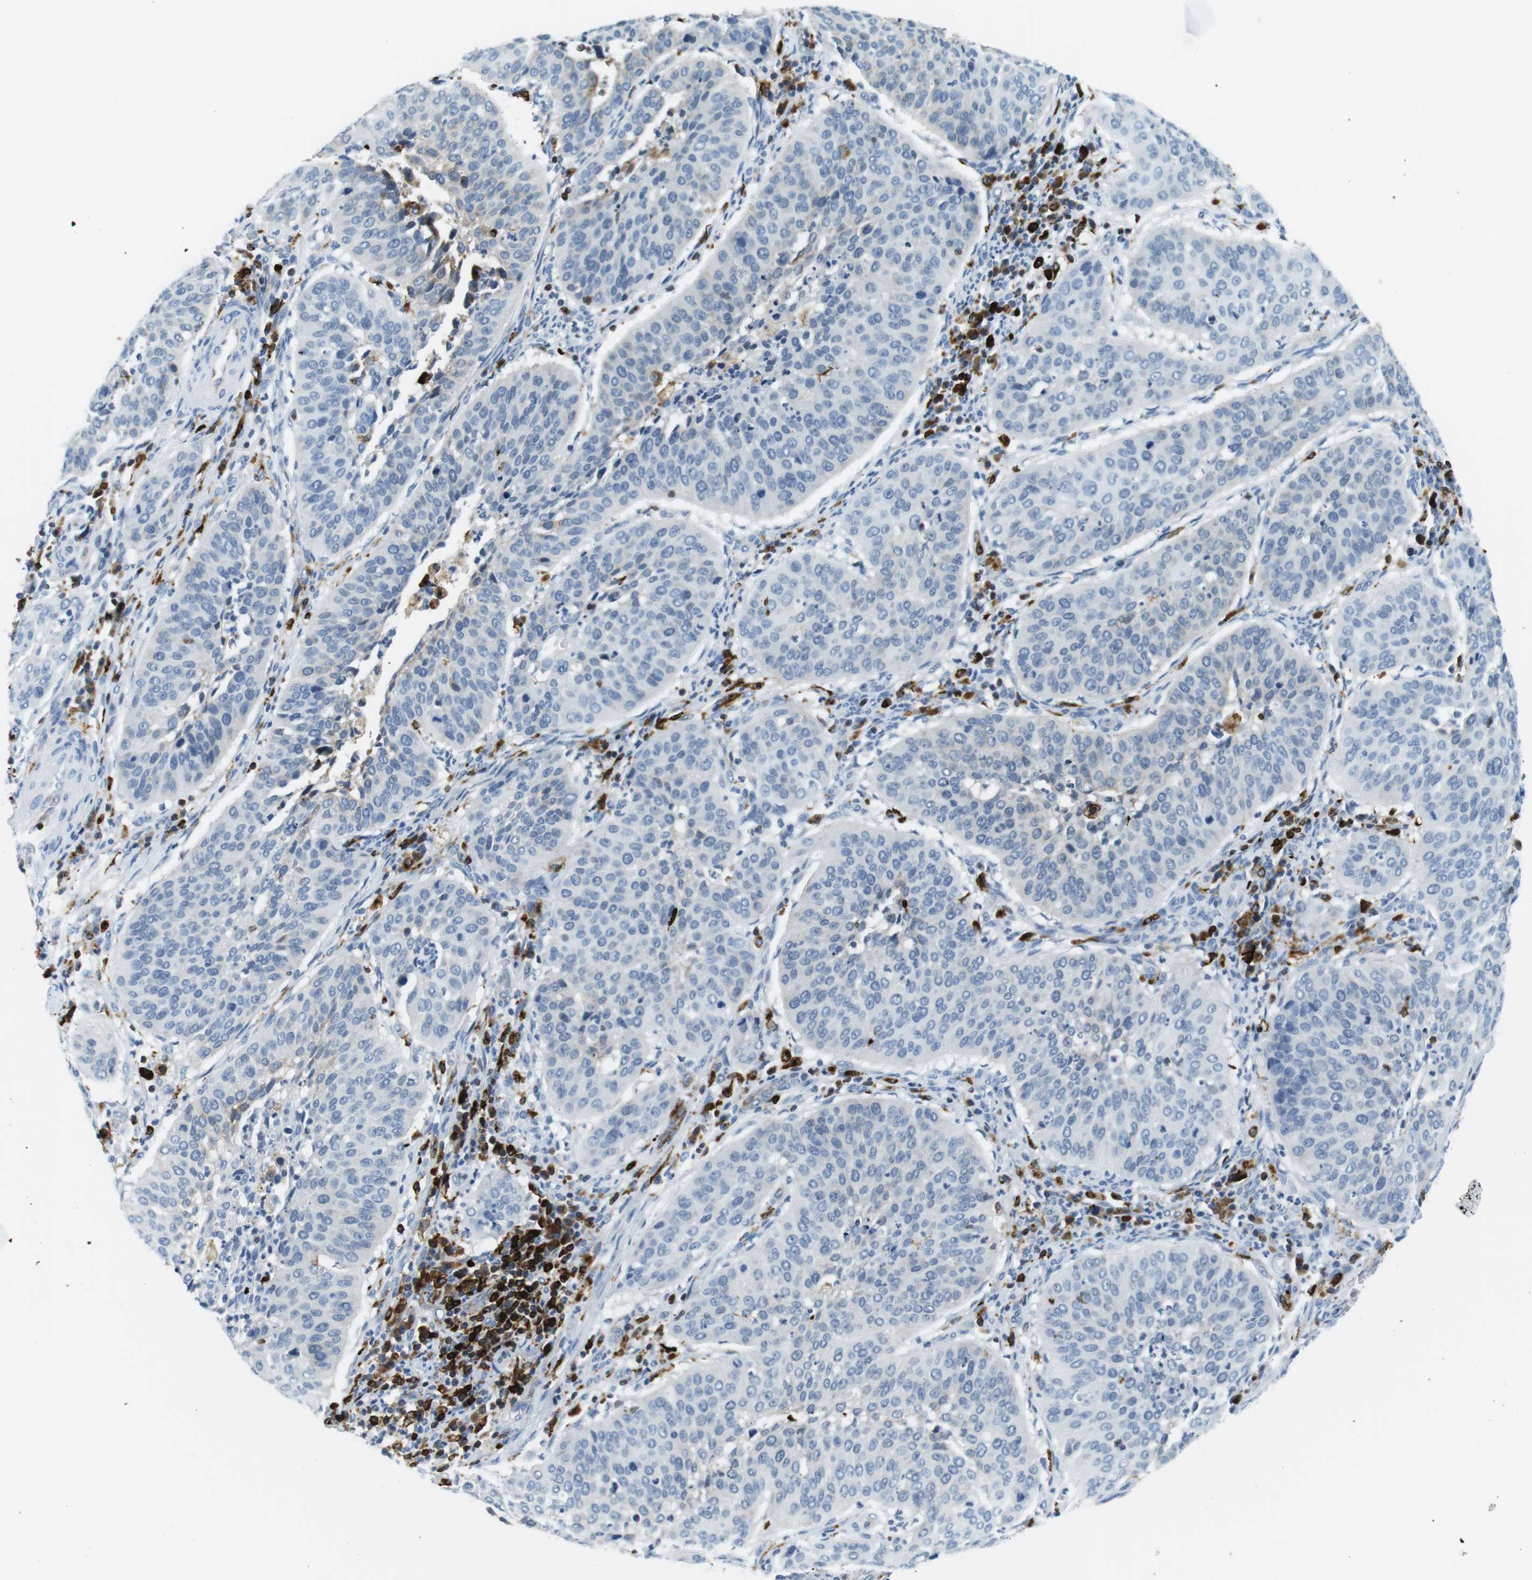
{"staining": {"intensity": "negative", "quantity": "none", "location": "none"}, "tissue": "cervical cancer", "cell_type": "Tumor cells", "image_type": "cancer", "snomed": [{"axis": "morphology", "description": "Normal tissue, NOS"}, {"axis": "morphology", "description": "Squamous cell carcinoma, NOS"}, {"axis": "topography", "description": "Cervix"}], "caption": "Immunohistochemistry of human squamous cell carcinoma (cervical) reveals no expression in tumor cells. The staining is performed using DAB (3,3'-diaminobenzidine) brown chromogen with nuclei counter-stained in using hematoxylin.", "gene": "CIITA", "patient": {"sex": "female", "age": 39}}